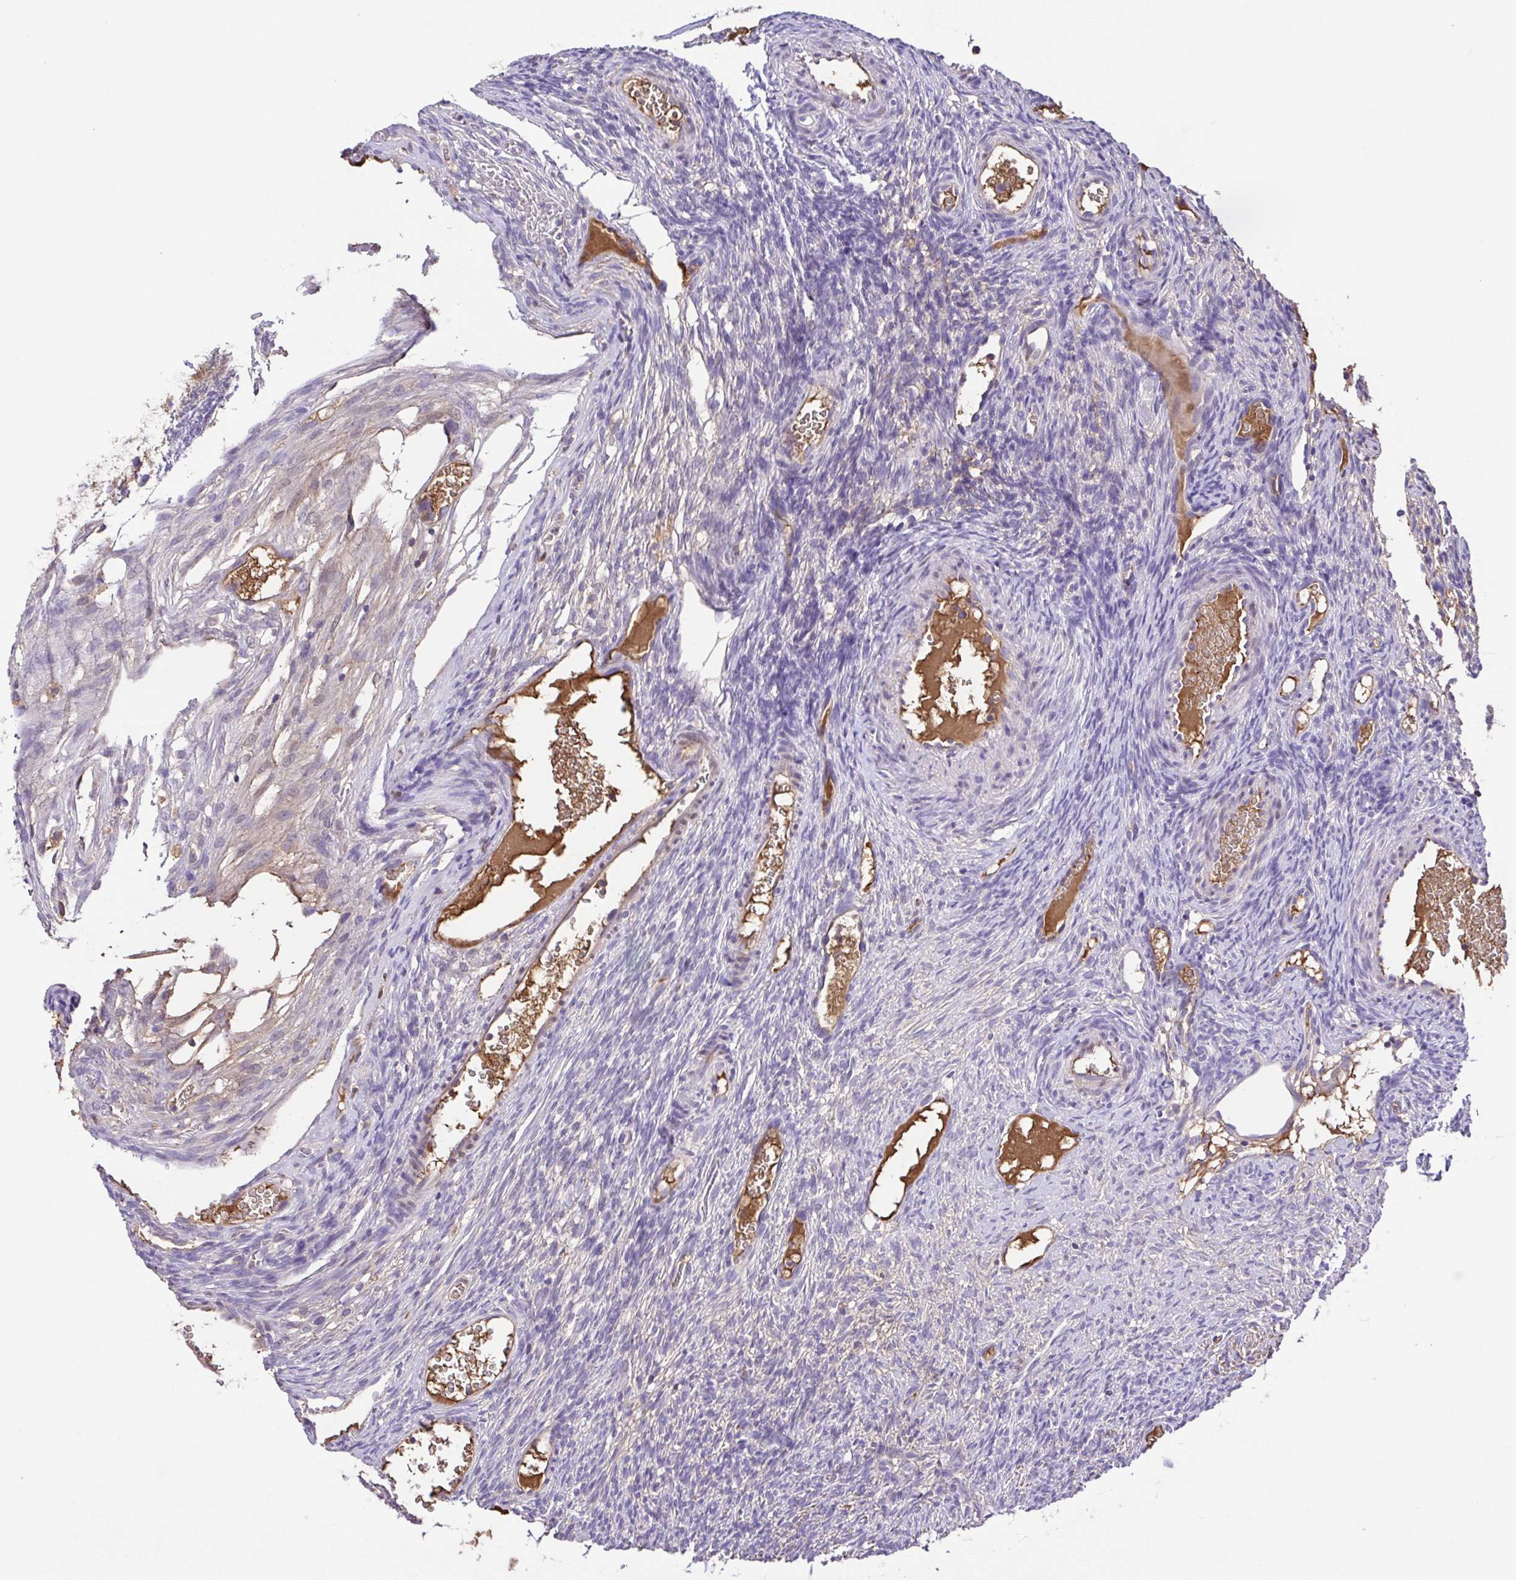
{"staining": {"intensity": "negative", "quantity": "none", "location": "none"}, "tissue": "ovary", "cell_type": "Follicle cells", "image_type": "normal", "snomed": [{"axis": "morphology", "description": "Normal tissue, NOS"}, {"axis": "topography", "description": "Ovary"}], "caption": "IHC image of normal ovary stained for a protein (brown), which demonstrates no positivity in follicle cells.", "gene": "IGFL1", "patient": {"sex": "female", "age": 34}}